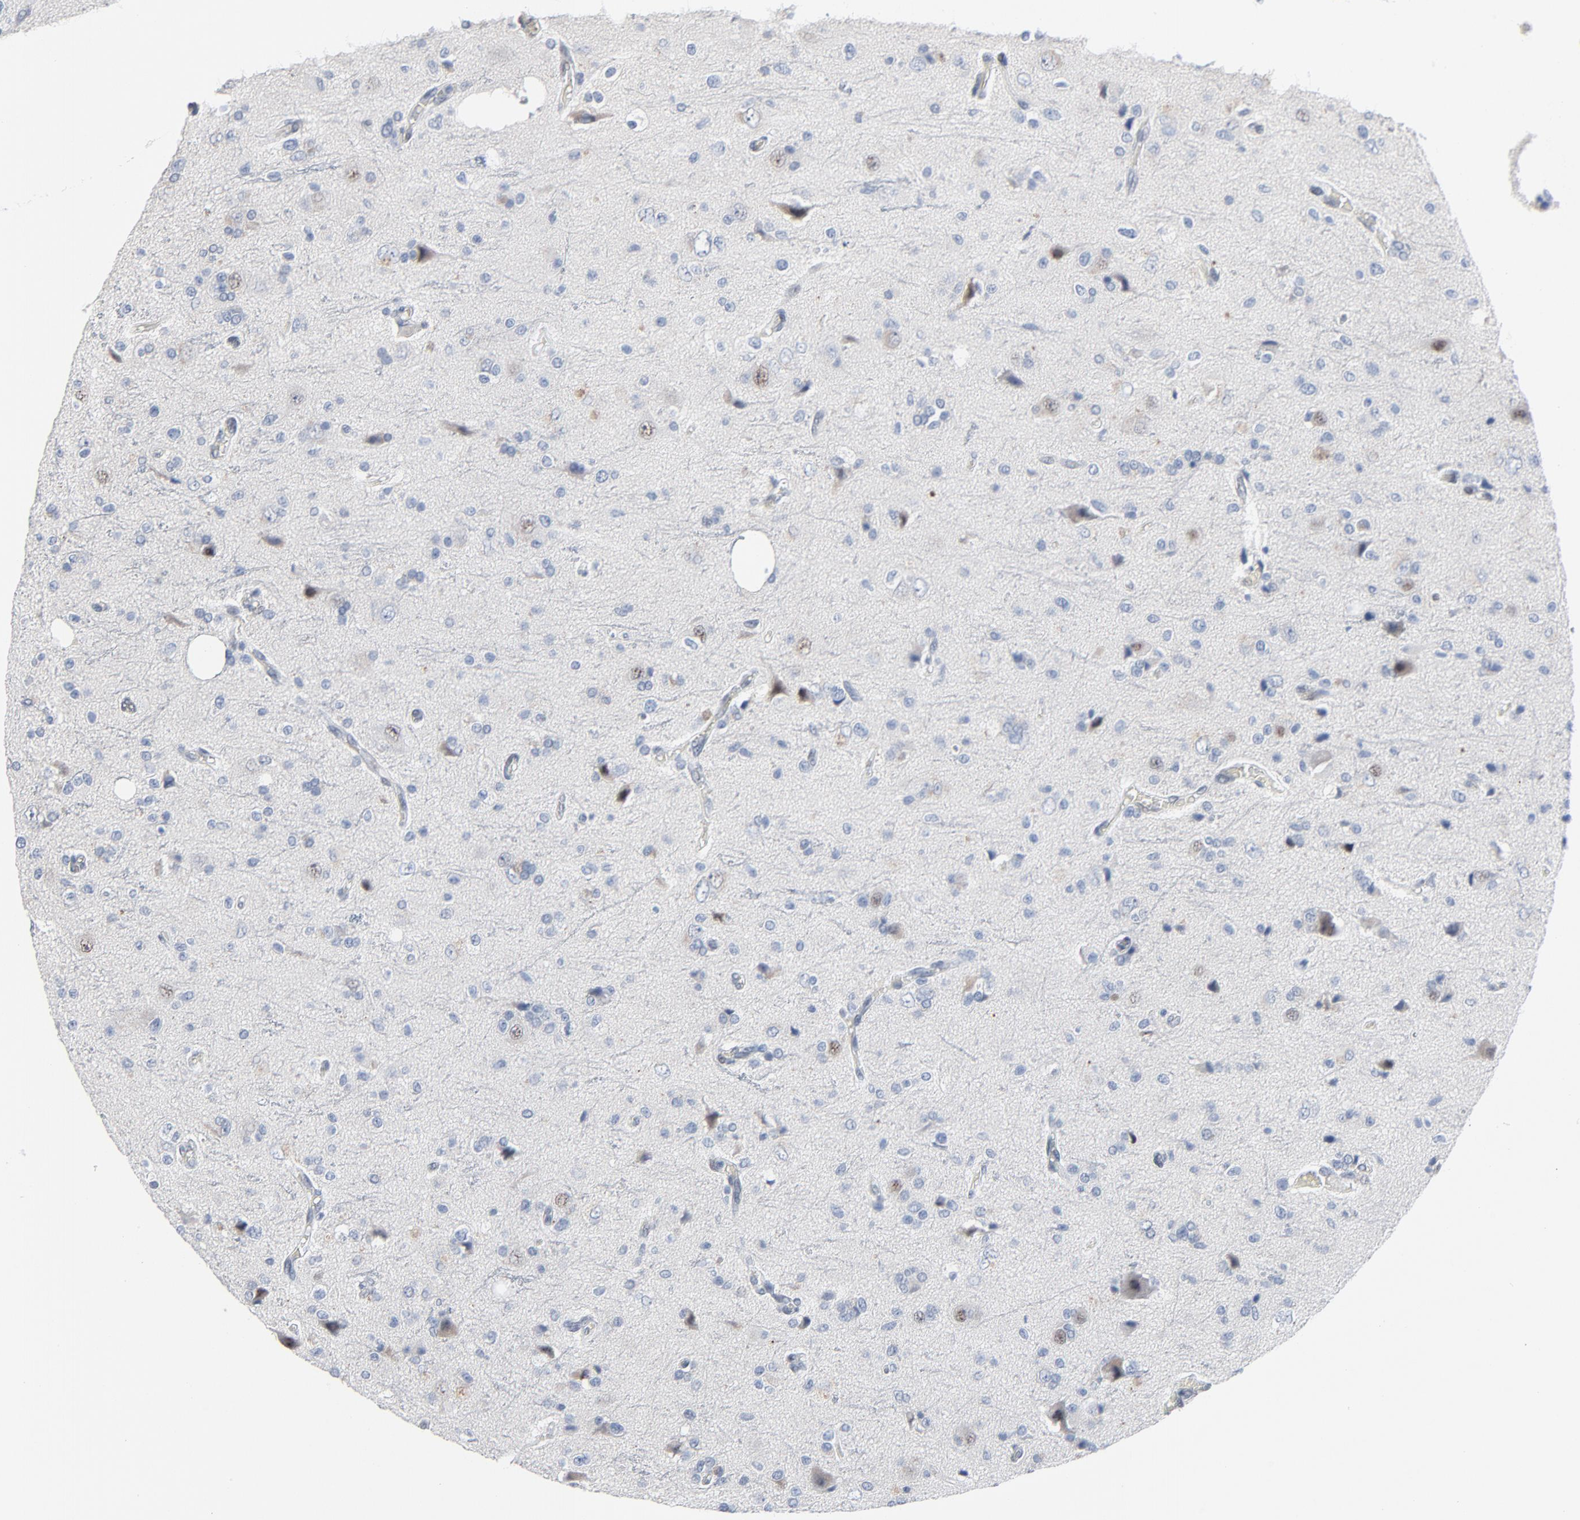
{"staining": {"intensity": "weak", "quantity": "<25%", "location": "nuclear"}, "tissue": "glioma", "cell_type": "Tumor cells", "image_type": "cancer", "snomed": [{"axis": "morphology", "description": "Glioma, malignant, High grade"}, {"axis": "topography", "description": "Brain"}], "caption": "IHC of human glioma reveals no positivity in tumor cells.", "gene": "FOXP1", "patient": {"sex": "male", "age": 47}}